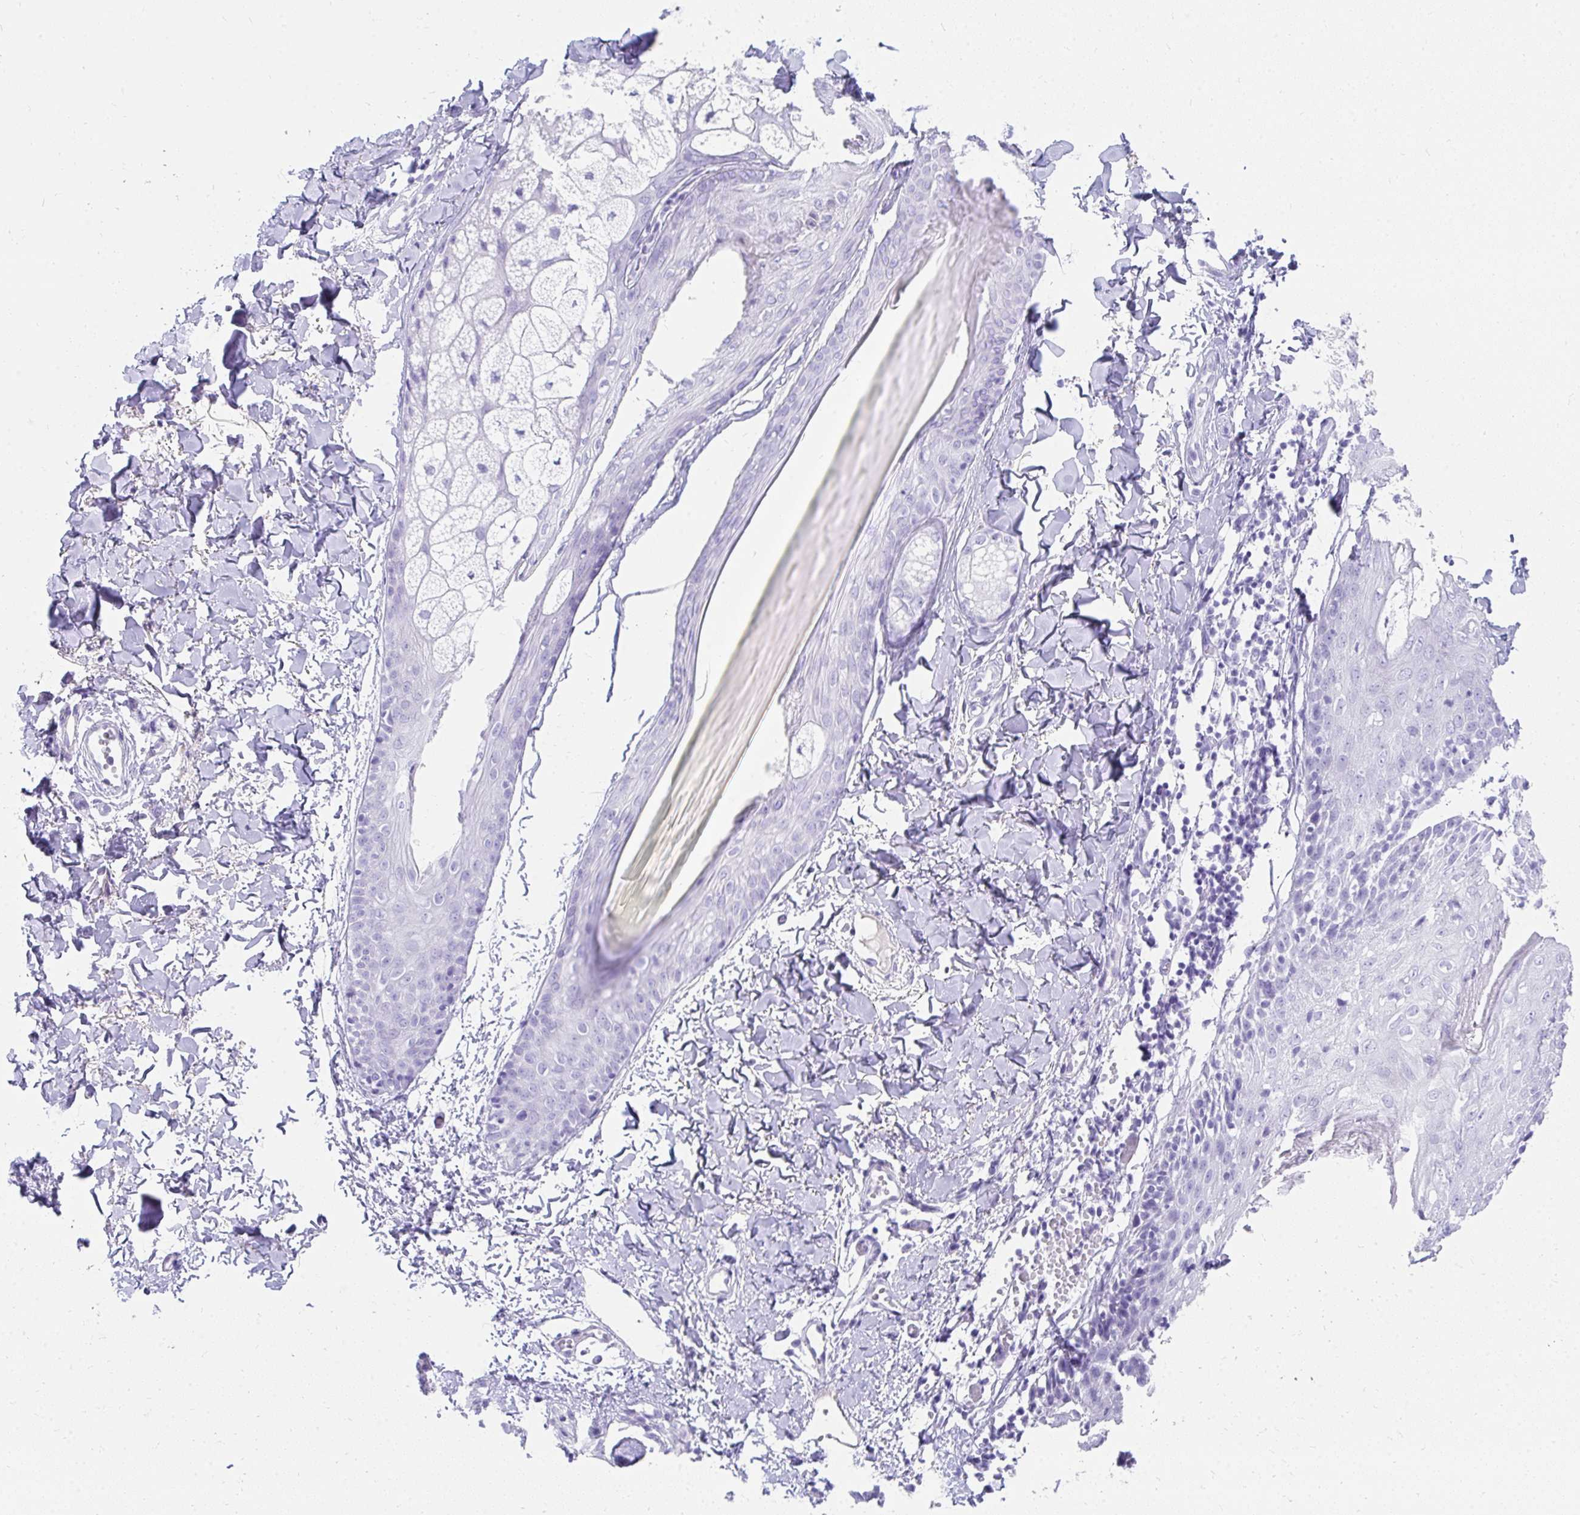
{"staining": {"intensity": "negative", "quantity": "none", "location": "none"}, "tissue": "skin", "cell_type": "Fibroblasts", "image_type": "normal", "snomed": [{"axis": "morphology", "description": "Normal tissue, NOS"}, {"axis": "topography", "description": "Skin"}], "caption": "Immunohistochemical staining of unremarkable human skin demonstrates no significant staining in fibroblasts. (Stains: DAB (3,3'-diaminobenzidine) immunohistochemistry with hematoxylin counter stain, Microscopy: brightfield microscopy at high magnification).", "gene": "TNNT1", "patient": {"sex": "male", "age": 16}}